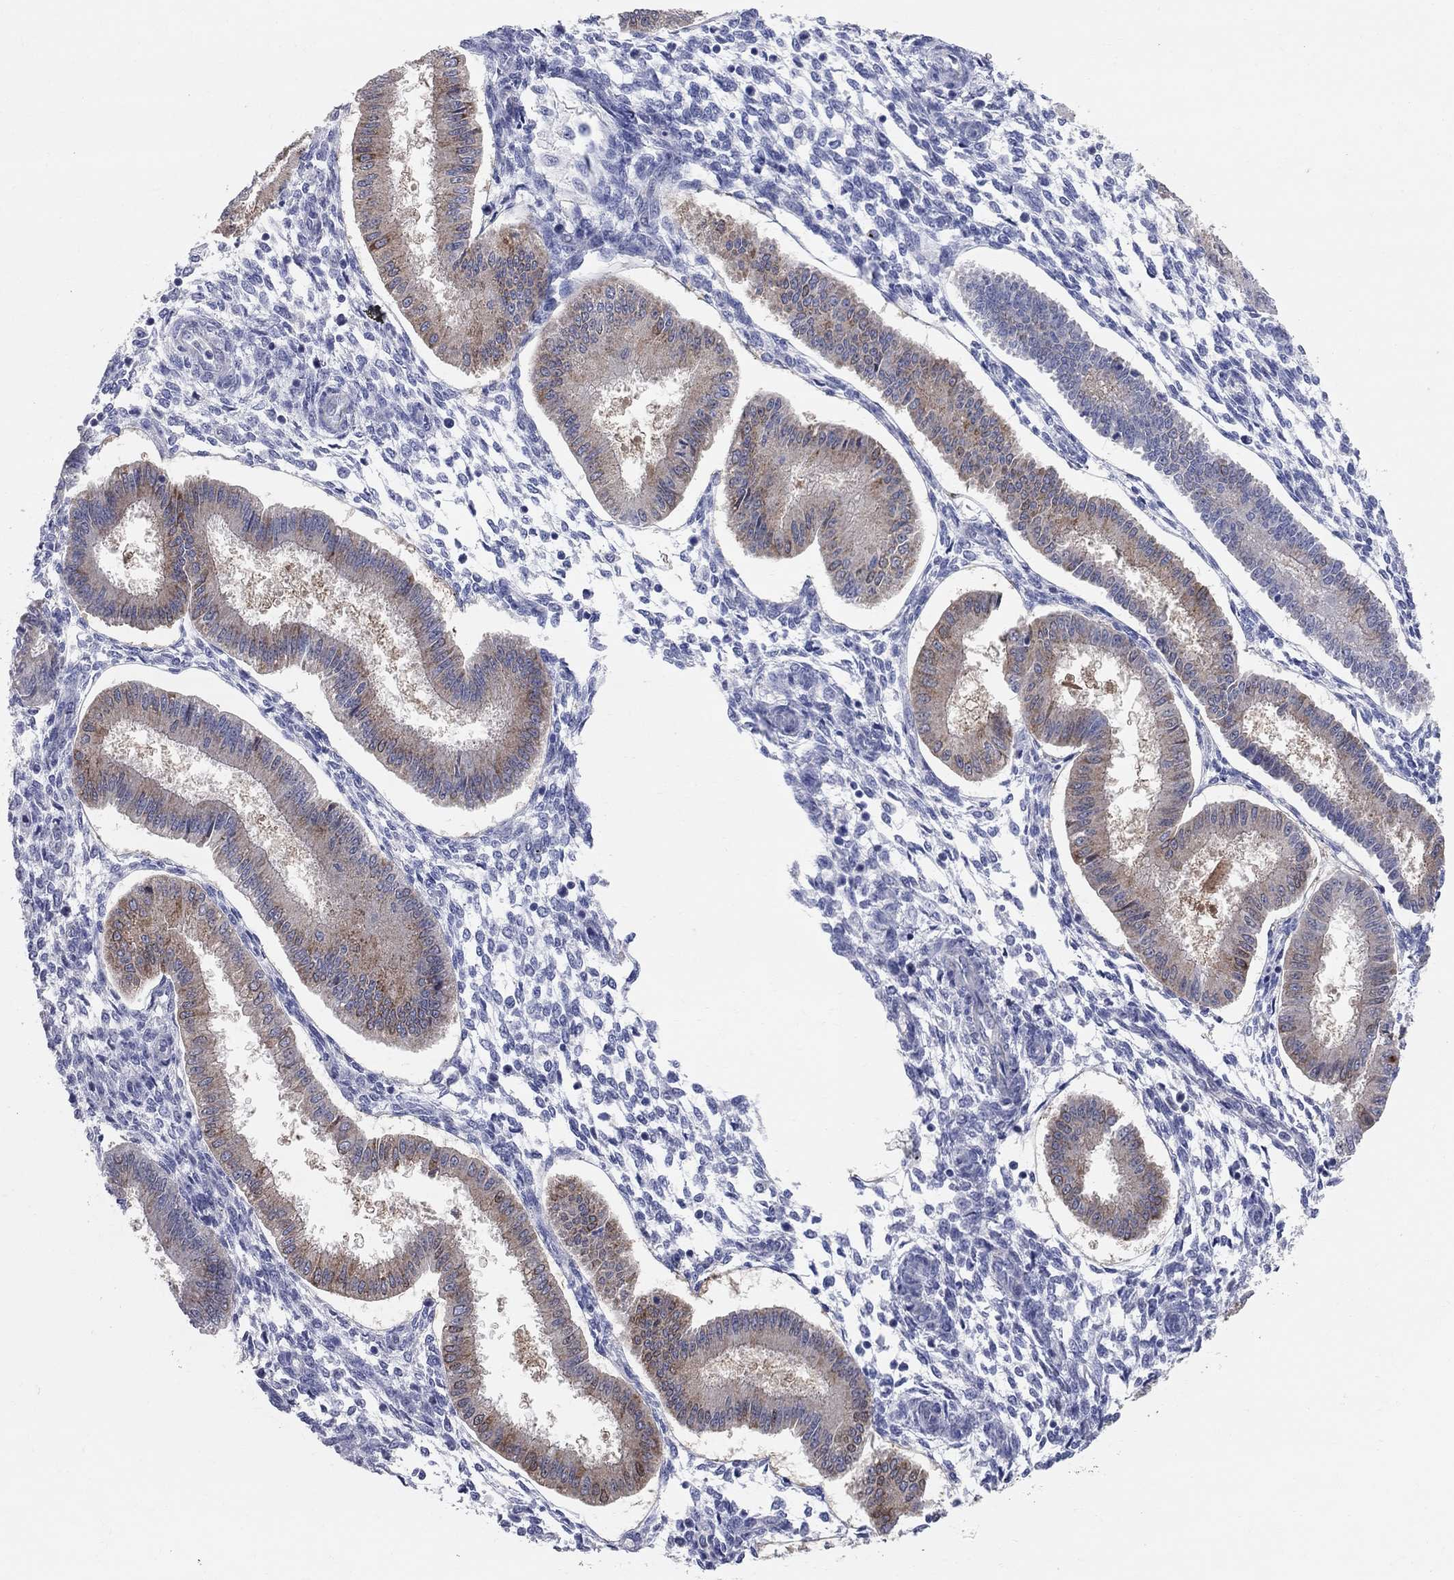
{"staining": {"intensity": "negative", "quantity": "none", "location": "none"}, "tissue": "endometrium", "cell_type": "Cells in endometrial stroma", "image_type": "normal", "snomed": [{"axis": "morphology", "description": "Normal tissue, NOS"}, {"axis": "topography", "description": "Endometrium"}], "caption": "Immunohistochemistry (IHC) photomicrograph of benign endometrium: endometrium stained with DAB exhibits no significant protein staining in cells in endometrial stroma.", "gene": "AOX1", "patient": {"sex": "female", "age": 43}}